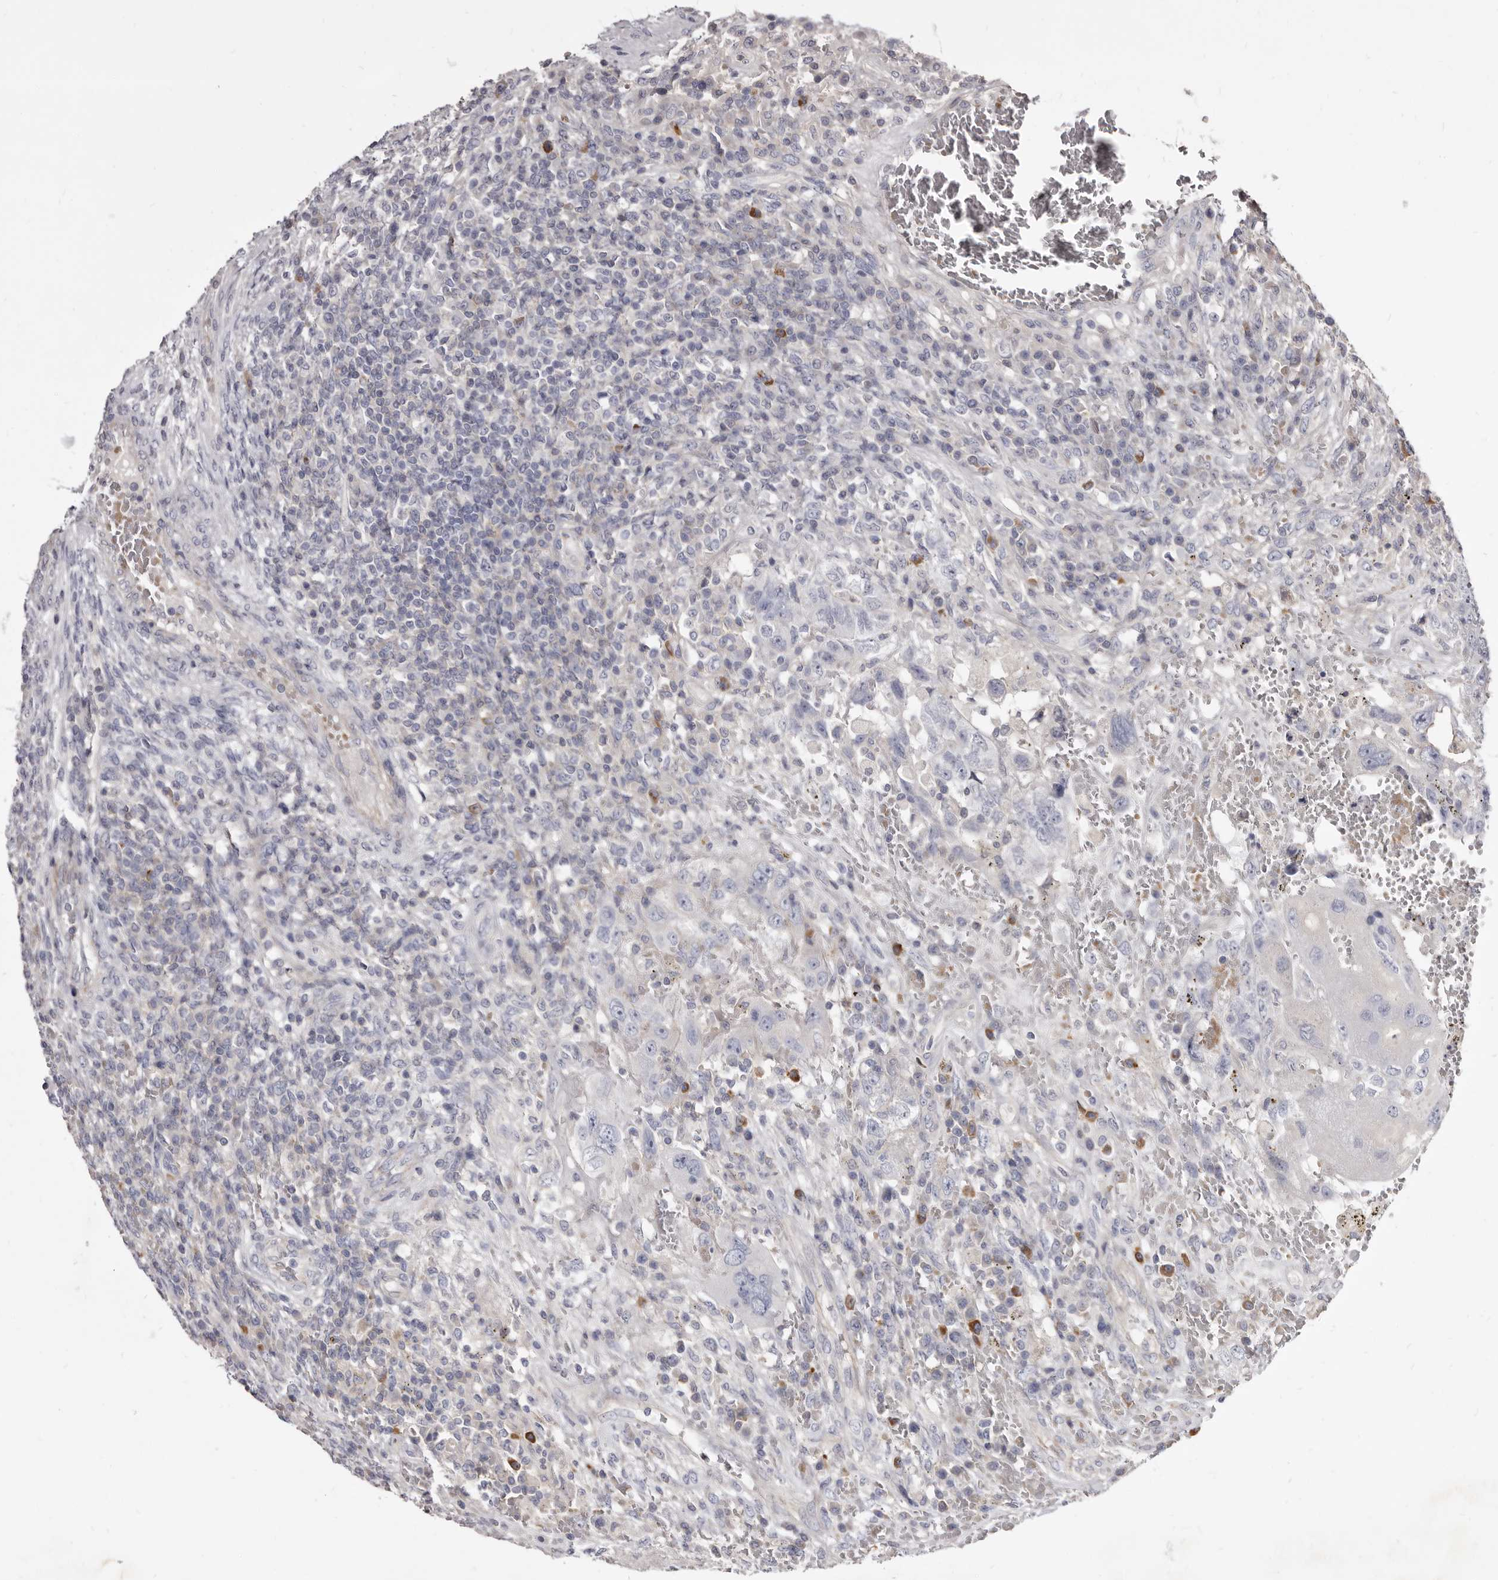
{"staining": {"intensity": "negative", "quantity": "none", "location": "none"}, "tissue": "testis cancer", "cell_type": "Tumor cells", "image_type": "cancer", "snomed": [{"axis": "morphology", "description": "Carcinoma, Embryonal, NOS"}, {"axis": "topography", "description": "Testis"}], "caption": "Human testis cancer stained for a protein using immunohistochemistry demonstrates no expression in tumor cells.", "gene": "FAS", "patient": {"sex": "male", "age": 26}}